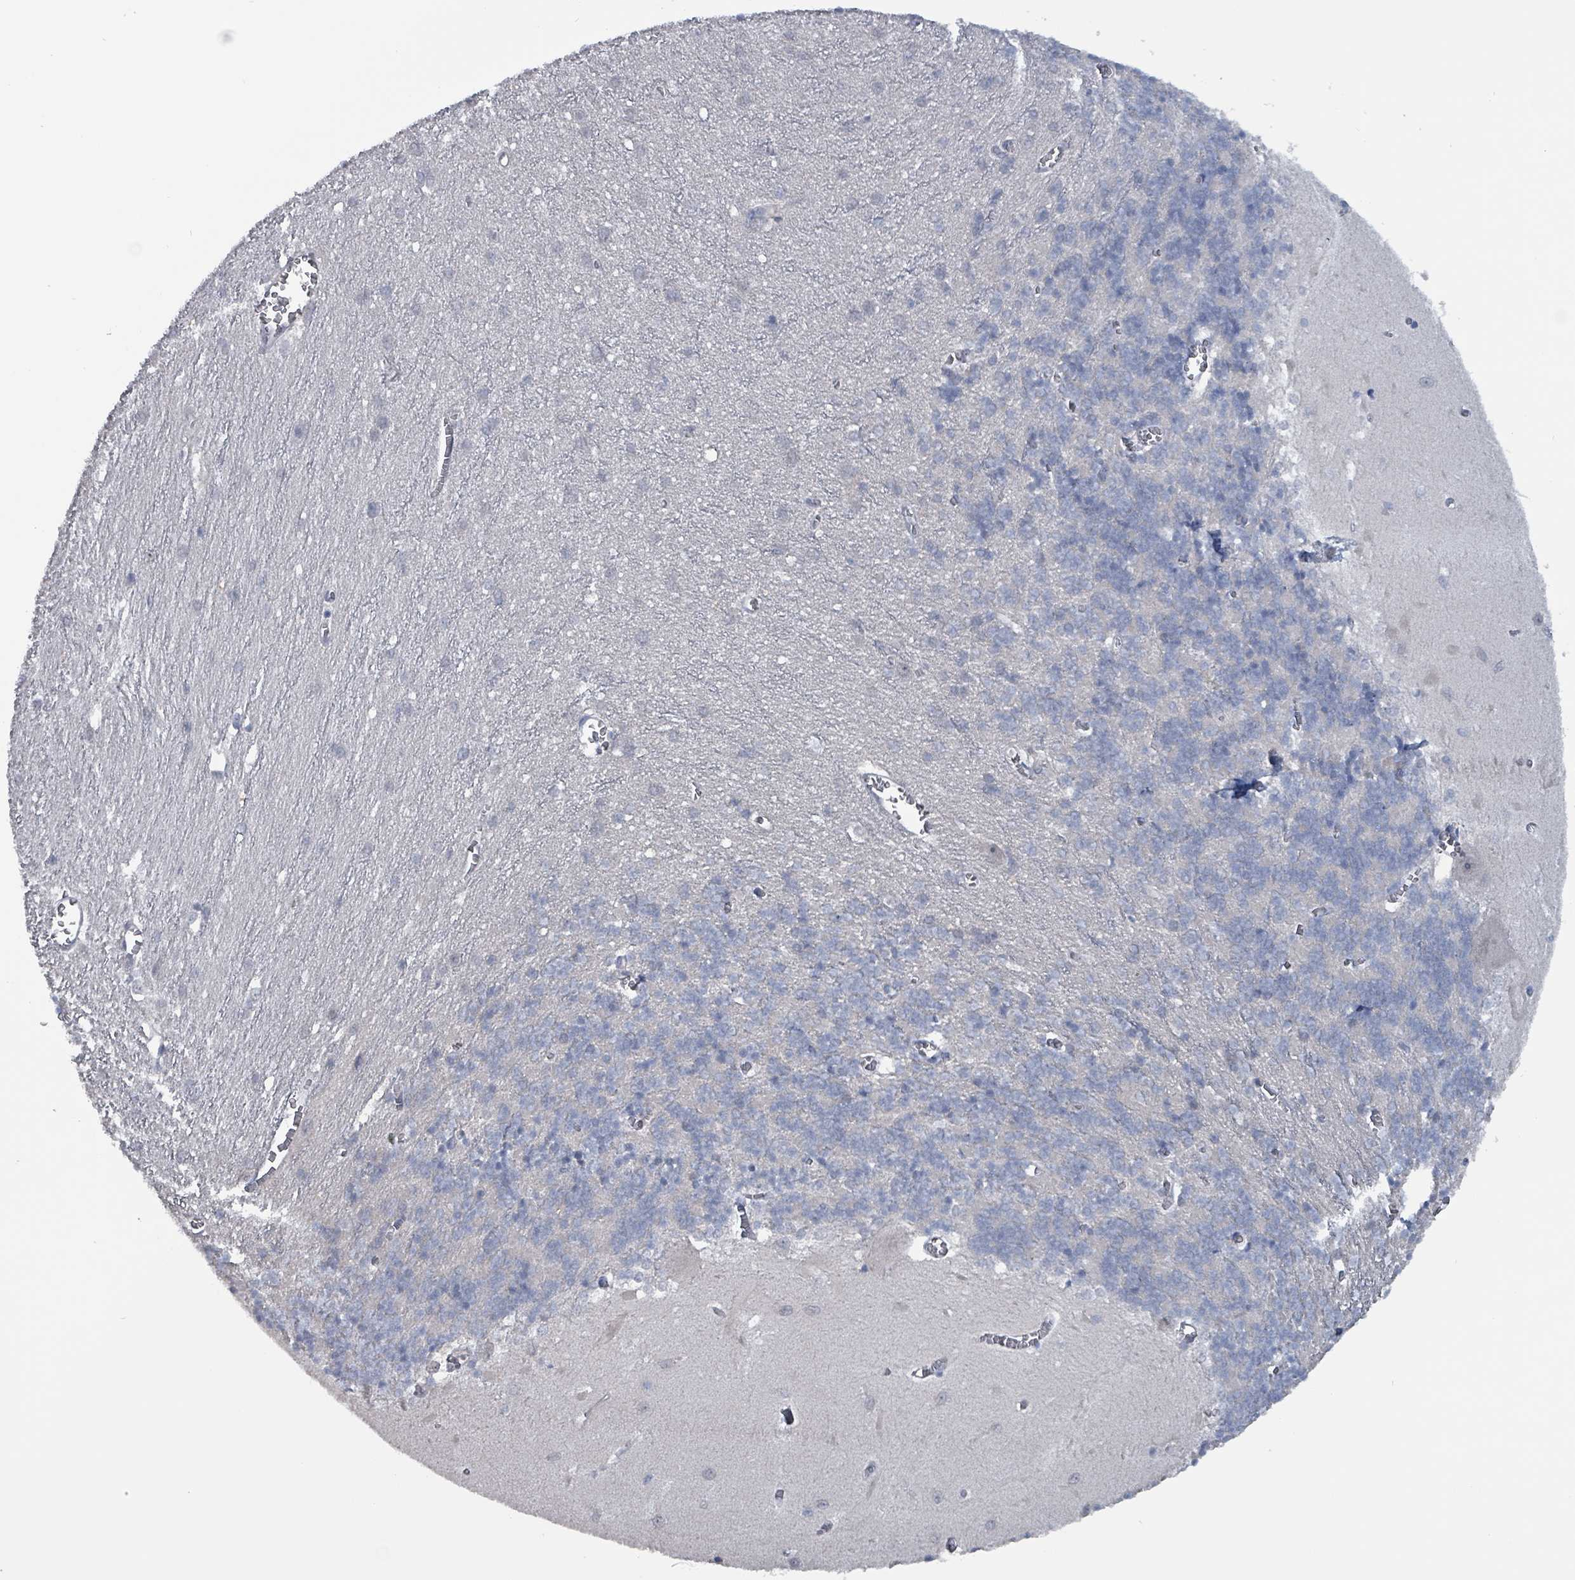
{"staining": {"intensity": "negative", "quantity": "none", "location": "none"}, "tissue": "cerebellum", "cell_type": "Cells in granular layer", "image_type": "normal", "snomed": [{"axis": "morphology", "description": "Normal tissue, NOS"}, {"axis": "topography", "description": "Cerebellum"}], "caption": "Immunohistochemical staining of normal cerebellum exhibits no significant staining in cells in granular layer.", "gene": "BIVM", "patient": {"sex": "male", "age": 37}}